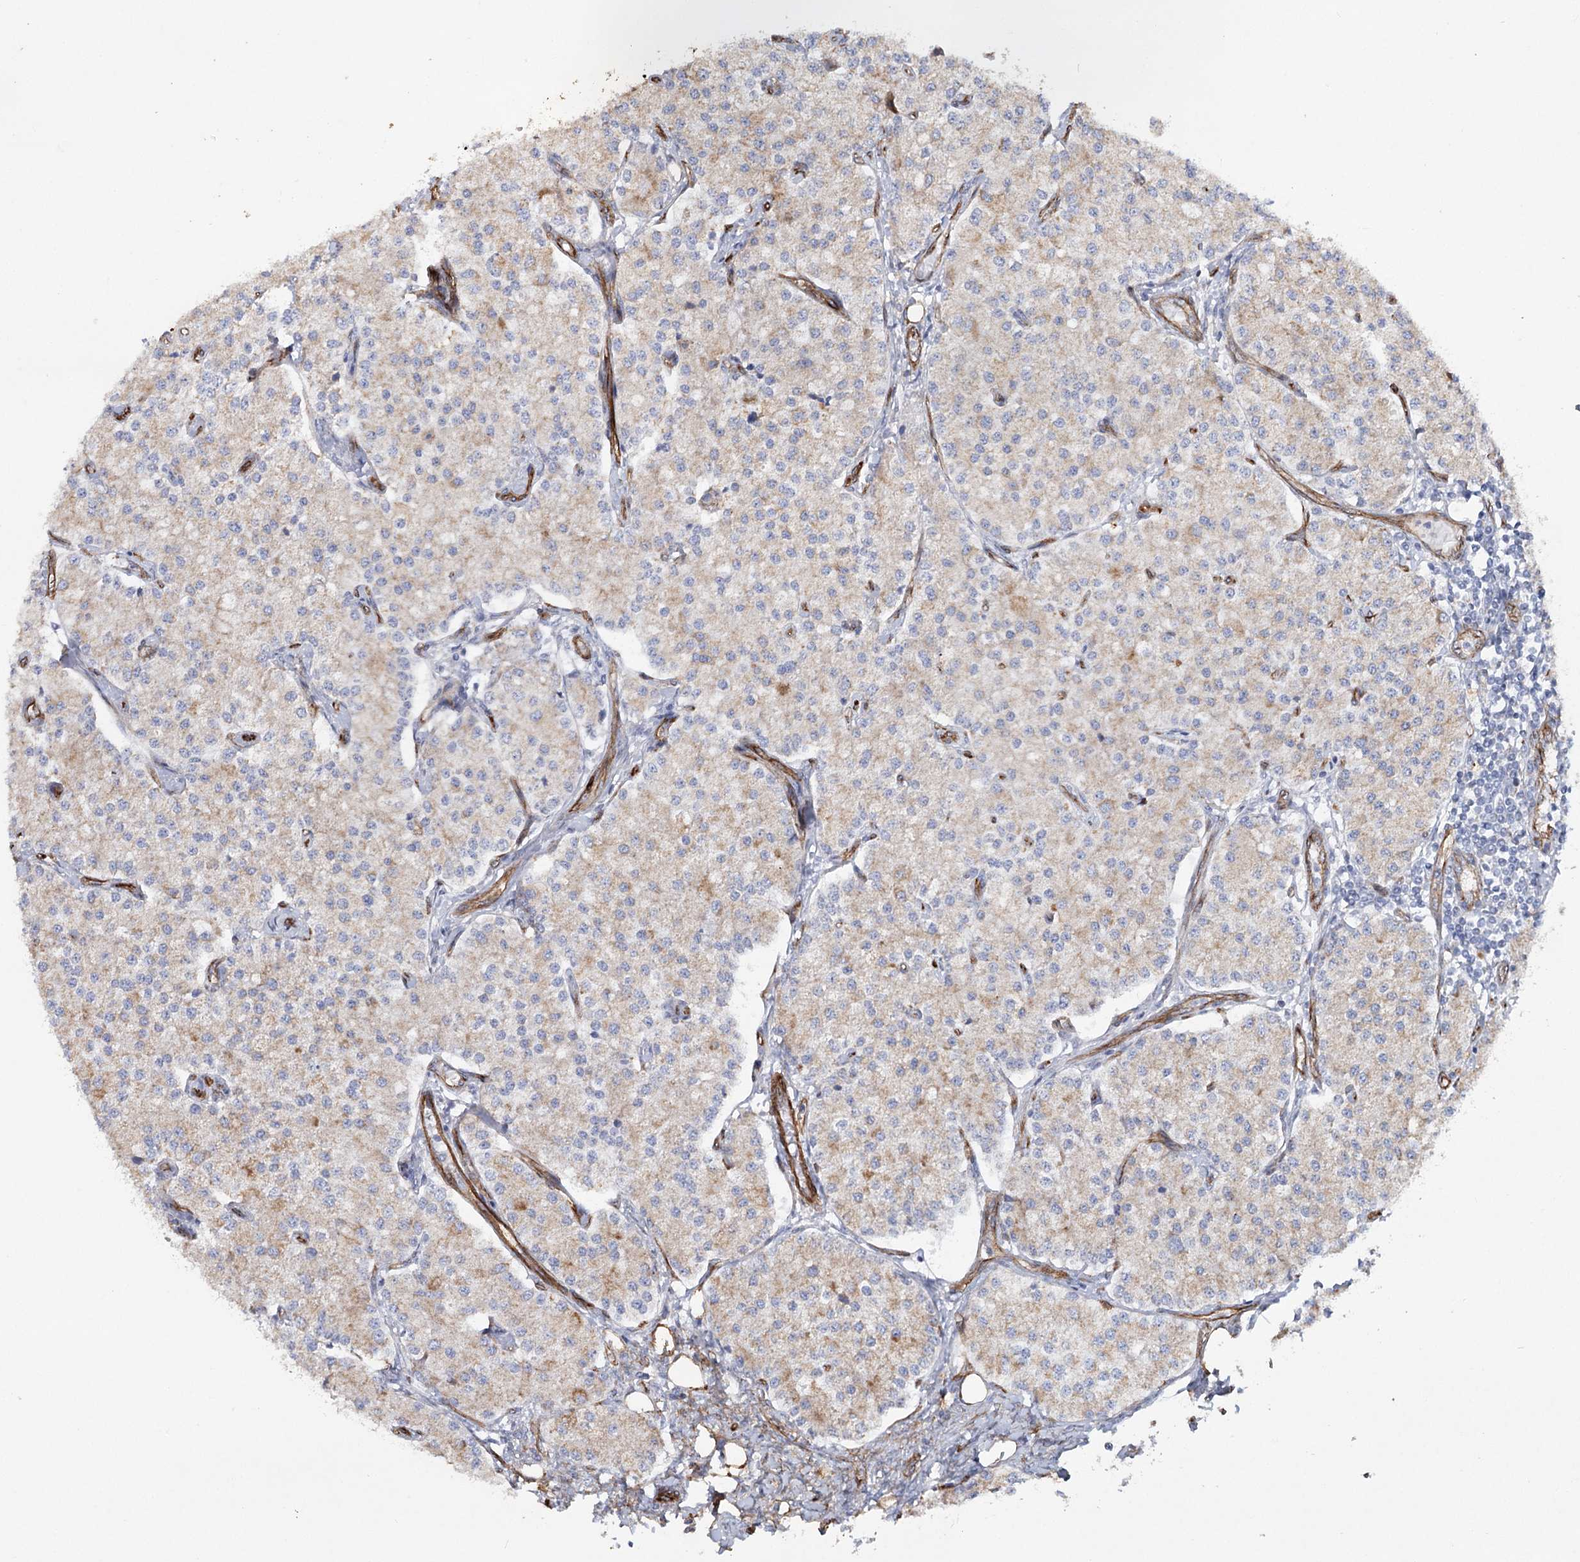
{"staining": {"intensity": "weak", "quantity": "25%-75%", "location": "cytoplasmic/membranous"}, "tissue": "carcinoid", "cell_type": "Tumor cells", "image_type": "cancer", "snomed": [{"axis": "morphology", "description": "Carcinoid, malignant, NOS"}, {"axis": "topography", "description": "Colon"}], "caption": "Immunohistochemistry histopathology image of carcinoid (malignant) stained for a protein (brown), which shows low levels of weak cytoplasmic/membranous positivity in about 25%-75% of tumor cells.", "gene": "TMEM164", "patient": {"sex": "female", "age": 52}}